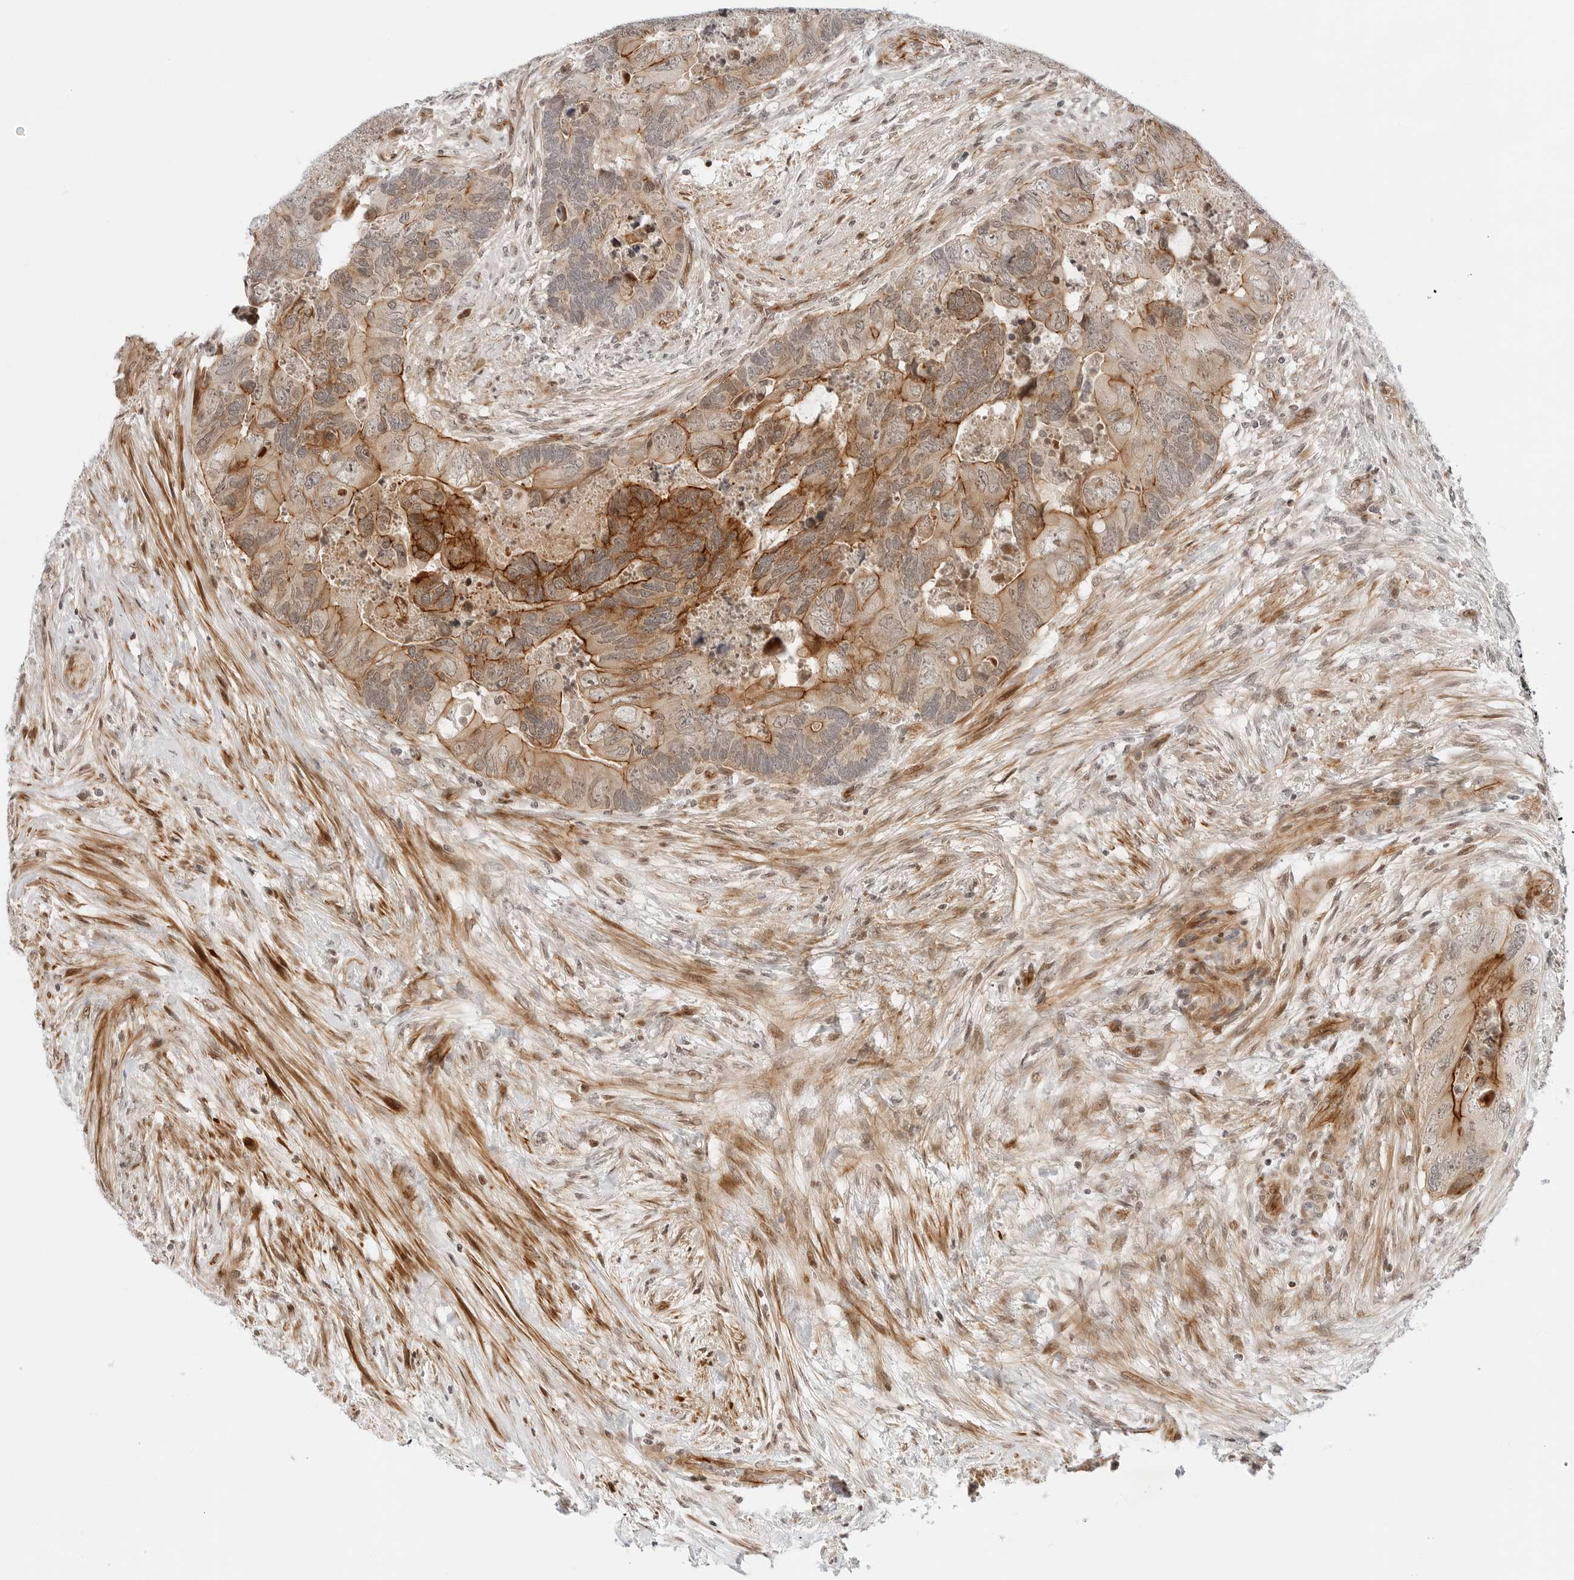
{"staining": {"intensity": "moderate", "quantity": ">75%", "location": "cytoplasmic/membranous"}, "tissue": "colorectal cancer", "cell_type": "Tumor cells", "image_type": "cancer", "snomed": [{"axis": "morphology", "description": "Adenocarcinoma, NOS"}, {"axis": "topography", "description": "Rectum"}], "caption": "Immunohistochemistry (IHC) of human colorectal cancer shows medium levels of moderate cytoplasmic/membranous expression in approximately >75% of tumor cells.", "gene": "ZNF613", "patient": {"sex": "male", "age": 63}}